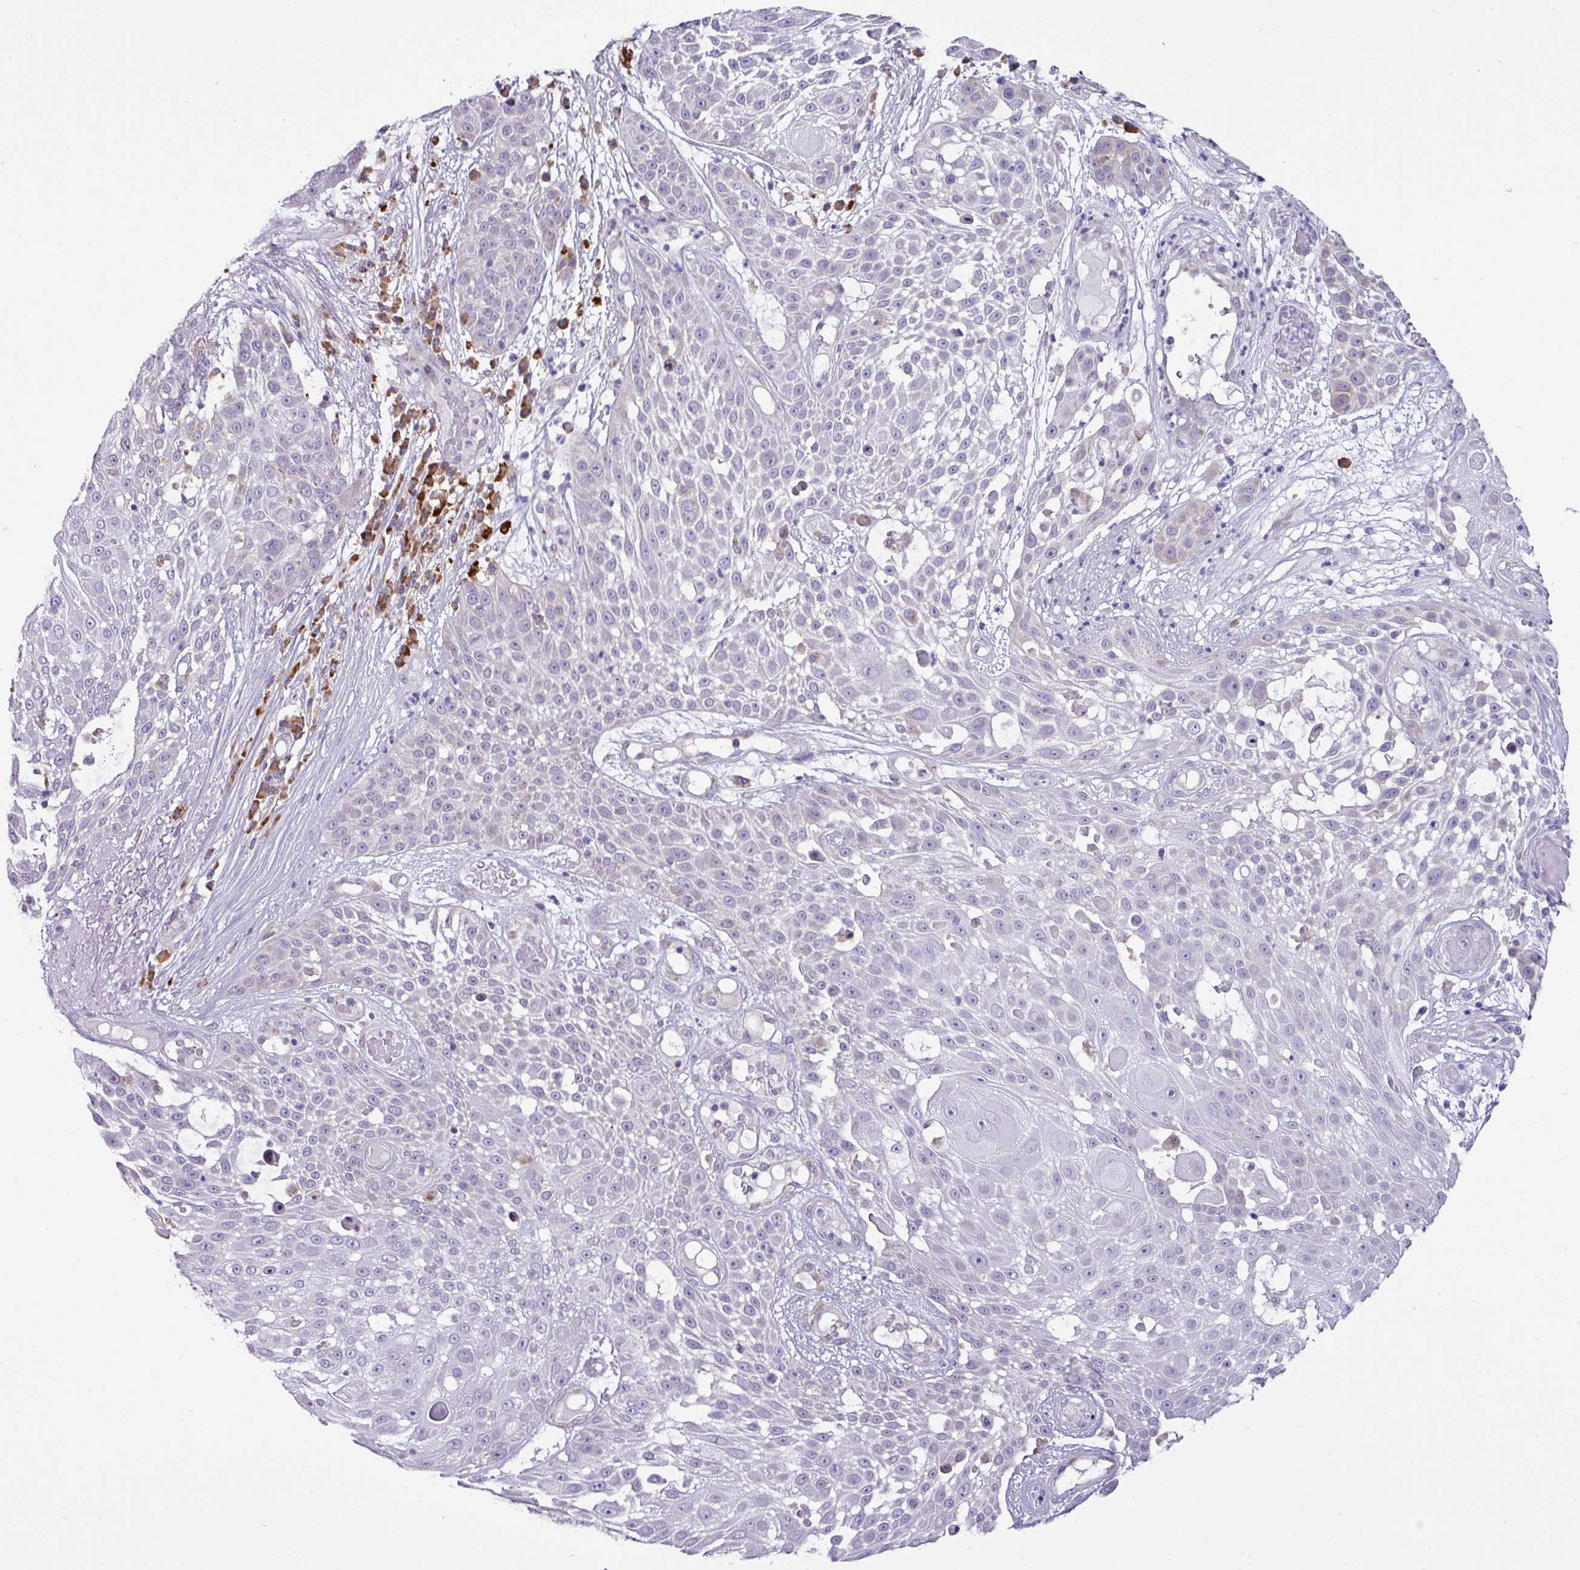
{"staining": {"intensity": "negative", "quantity": "none", "location": "none"}, "tissue": "skin cancer", "cell_type": "Tumor cells", "image_type": "cancer", "snomed": [{"axis": "morphology", "description": "Squamous cell carcinoma, NOS"}, {"axis": "topography", "description": "Skin"}], "caption": "A photomicrograph of human skin squamous cell carcinoma is negative for staining in tumor cells.", "gene": "RGS21", "patient": {"sex": "female", "age": 86}}